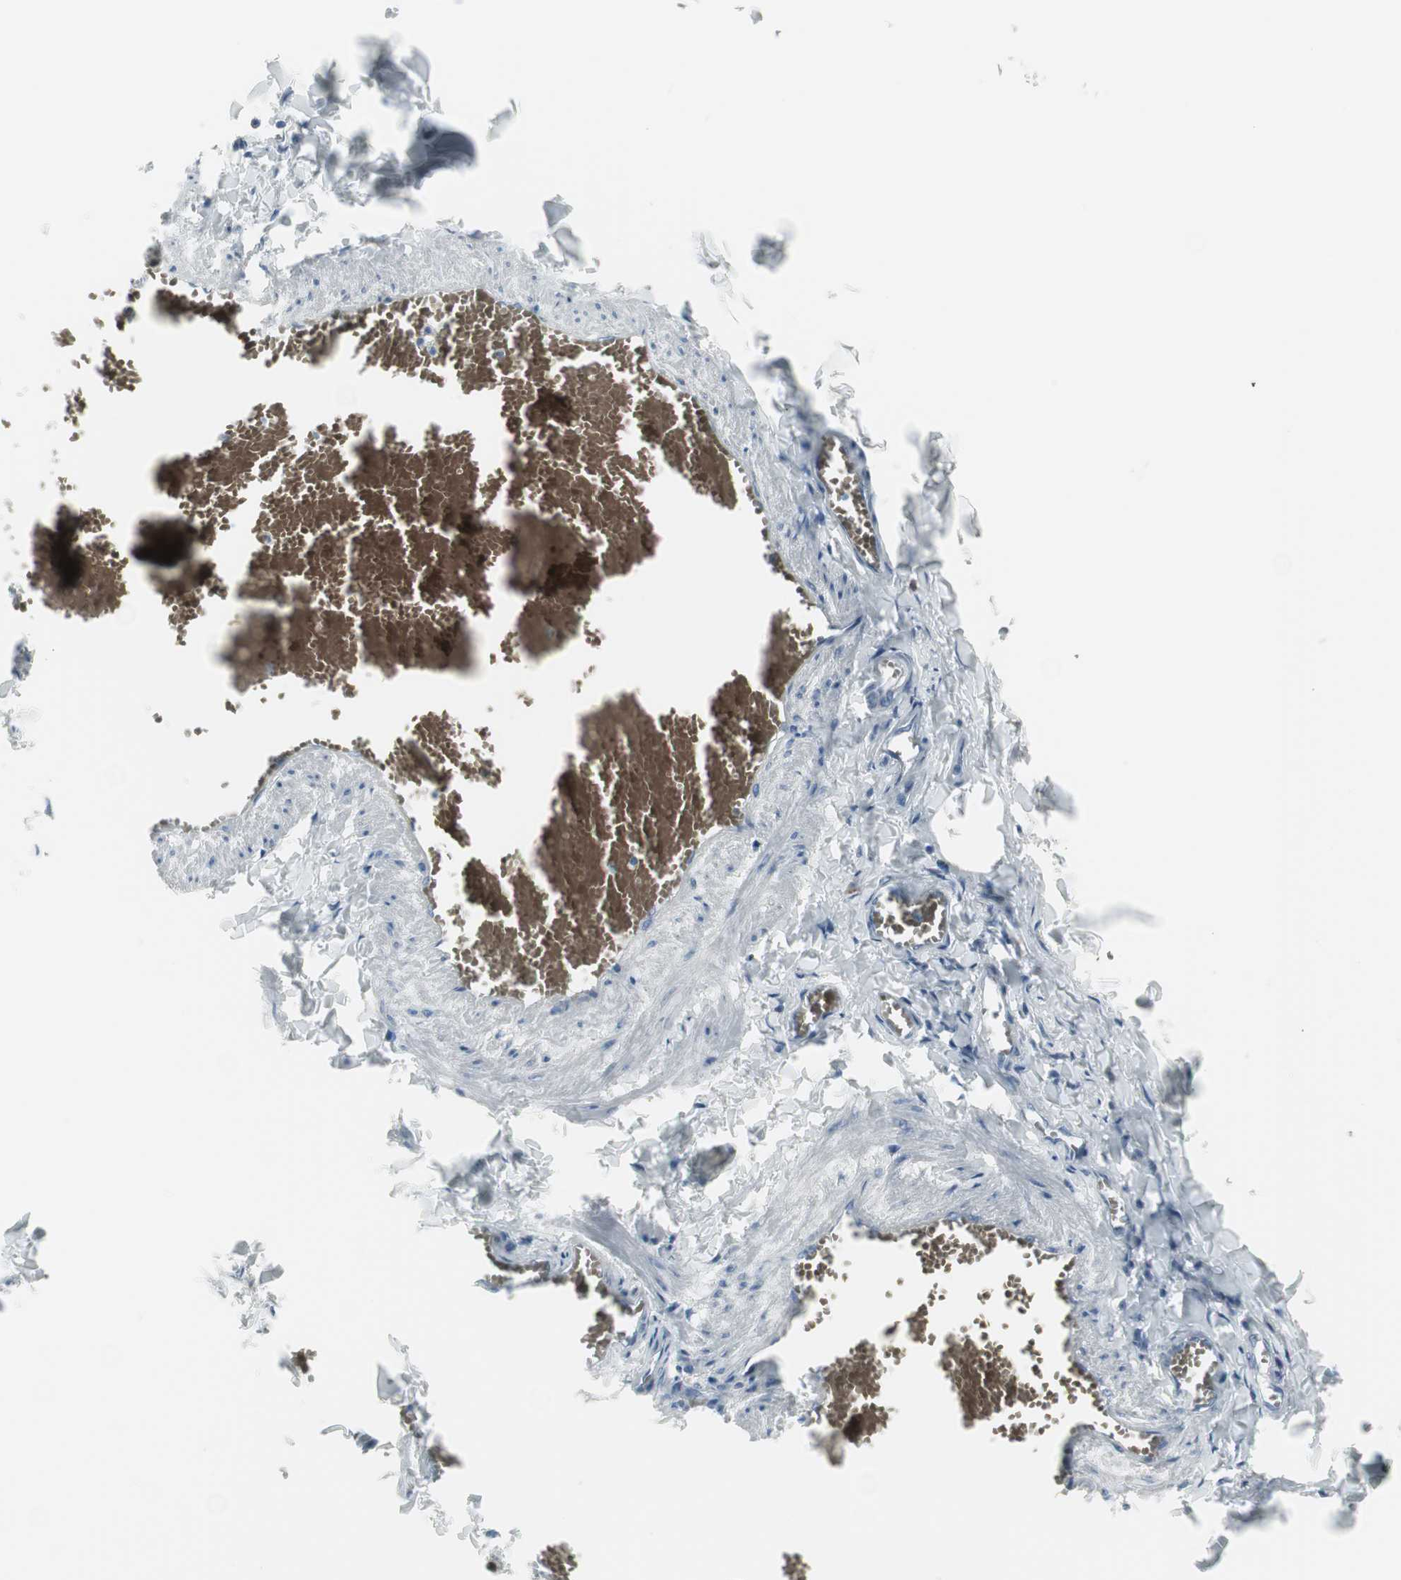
{"staining": {"intensity": "weak", "quantity": "25%-75%", "location": "cytoplasmic/membranous"}, "tissue": "adipose tissue", "cell_type": "Adipocytes", "image_type": "normal", "snomed": [{"axis": "morphology", "description": "Normal tissue, NOS"}, {"axis": "topography", "description": "Vascular tissue"}], "caption": "Immunohistochemistry of benign human adipose tissue displays low levels of weak cytoplasmic/membranous positivity in approximately 25%-75% of adipocytes.", "gene": "ZSCAN32", "patient": {"sex": "male", "age": 41}}